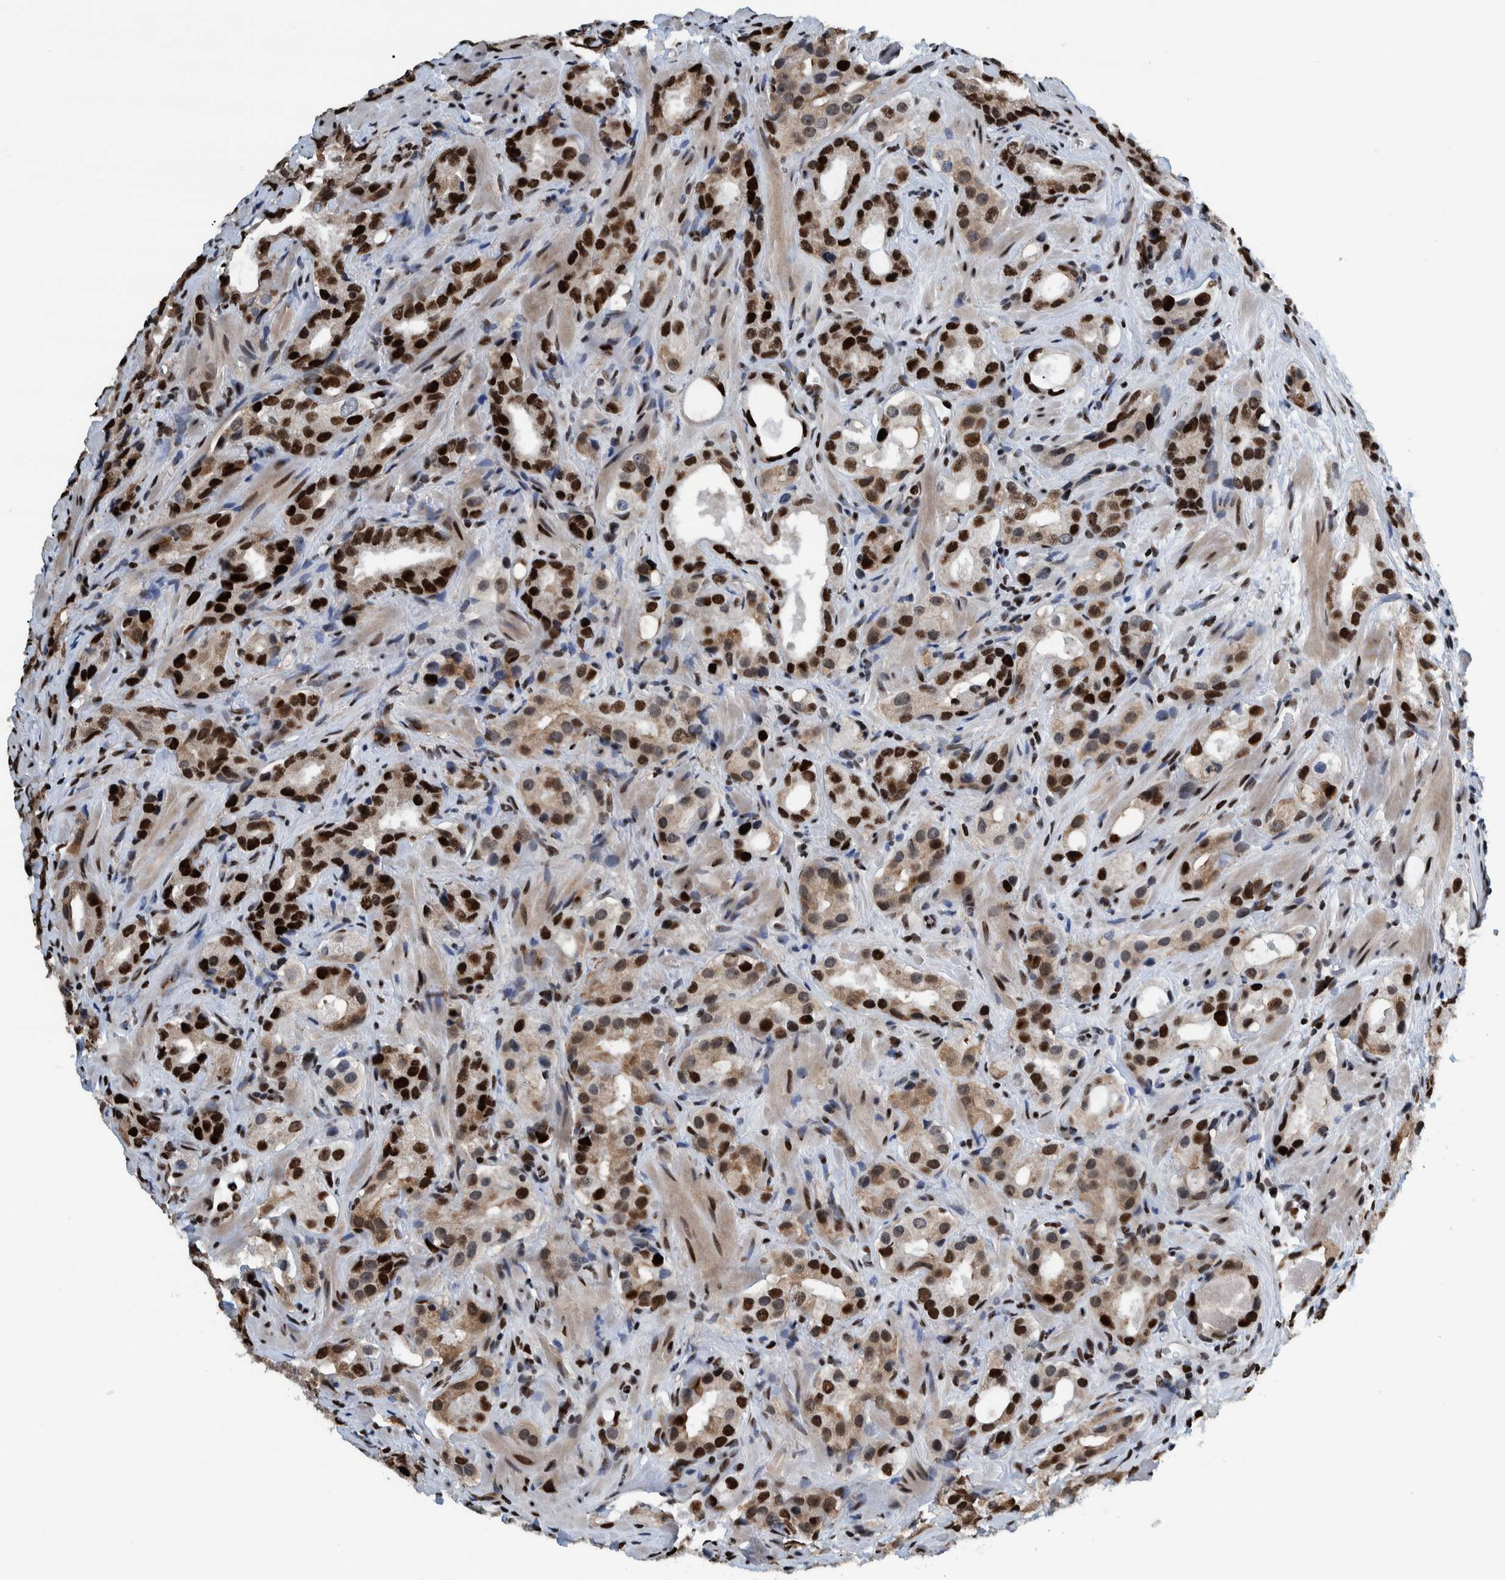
{"staining": {"intensity": "strong", "quantity": ">75%", "location": "nuclear"}, "tissue": "prostate cancer", "cell_type": "Tumor cells", "image_type": "cancer", "snomed": [{"axis": "morphology", "description": "Adenocarcinoma, High grade"}, {"axis": "topography", "description": "Prostate"}], "caption": "A brown stain highlights strong nuclear positivity of a protein in adenocarcinoma (high-grade) (prostate) tumor cells. (DAB (3,3'-diaminobenzidine) IHC with brightfield microscopy, high magnification).", "gene": "HEATR9", "patient": {"sex": "male", "age": 63}}